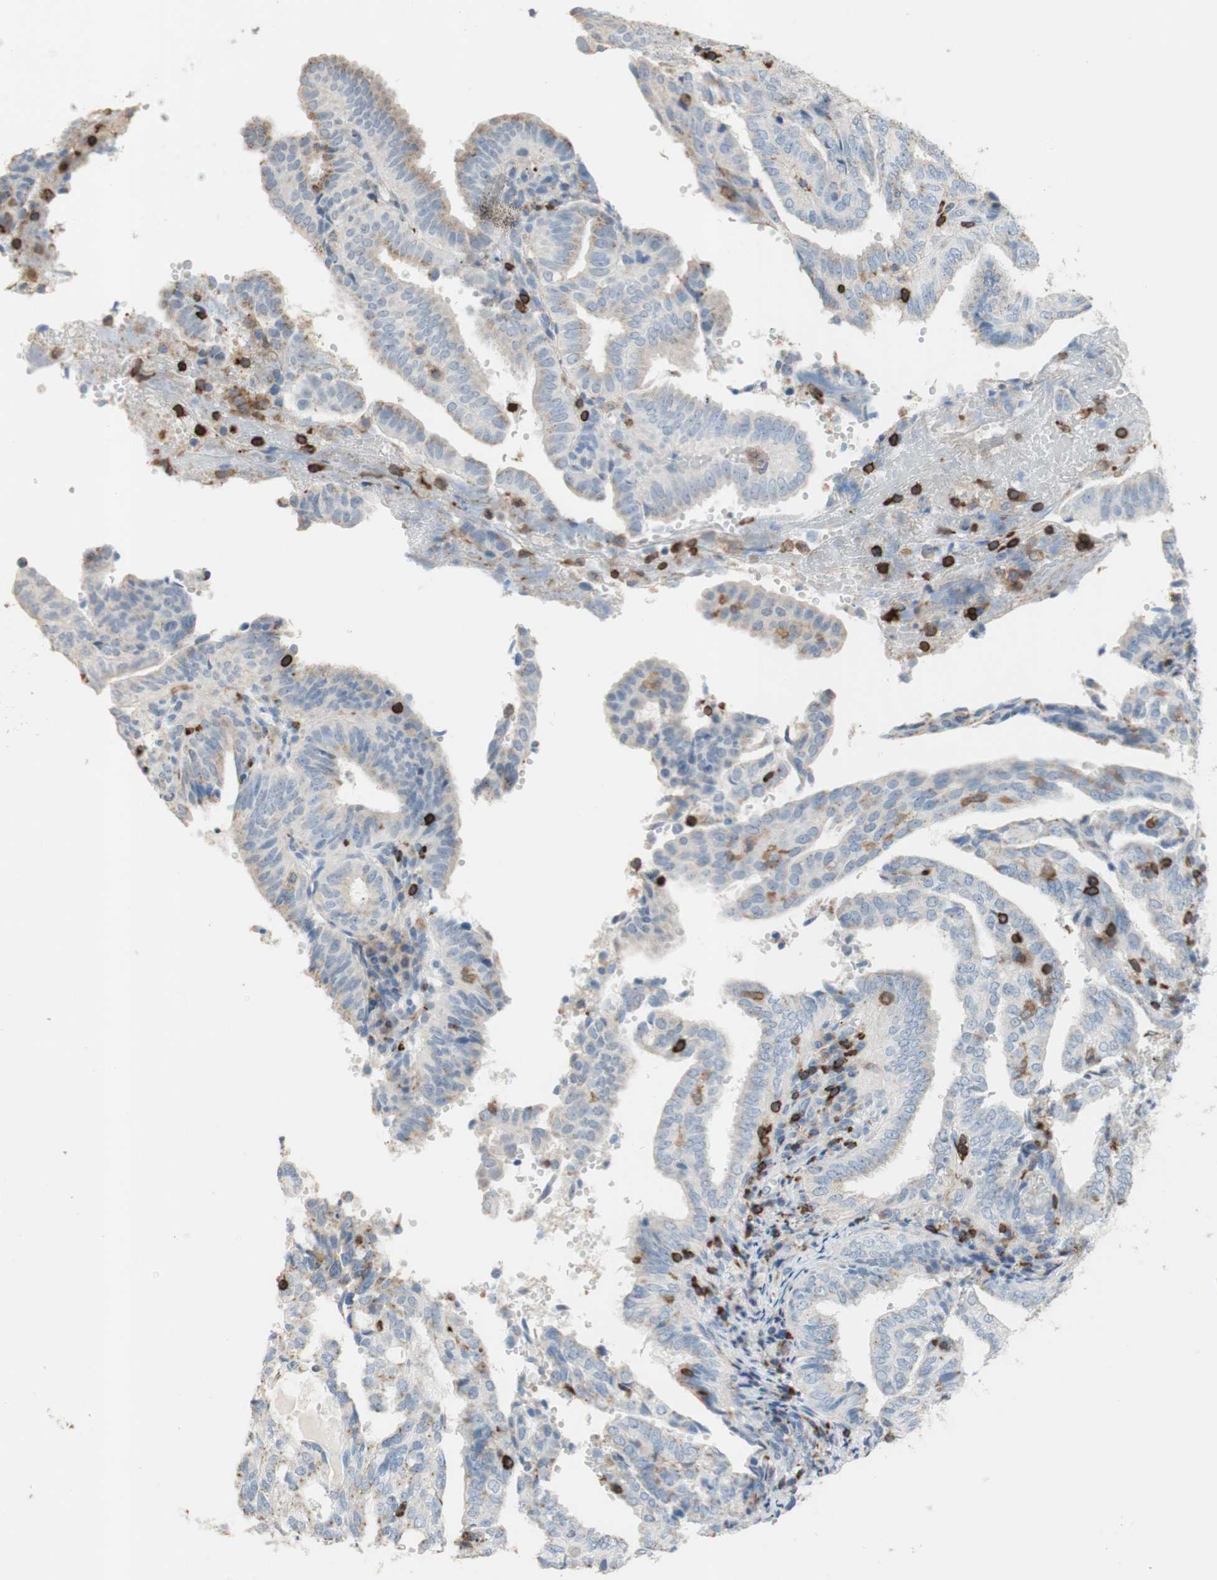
{"staining": {"intensity": "weak", "quantity": "<25%", "location": "cytoplasmic/membranous"}, "tissue": "endometrial cancer", "cell_type": "Tumor cells", "image_type": "cancer", "snomed": [{"axis": "morphology", "description": "Adenocarcinoma, NOS"}, {"axis": "topography", "description": "Endometrium"}], "caption": "The immunohistochemistry (IHC) image has no significant positivity in tumor cells of adenocarcinoma (endometrial) tissue.", "gene": "SPINK6", "patient": {"sex": "female", "age": 58}}